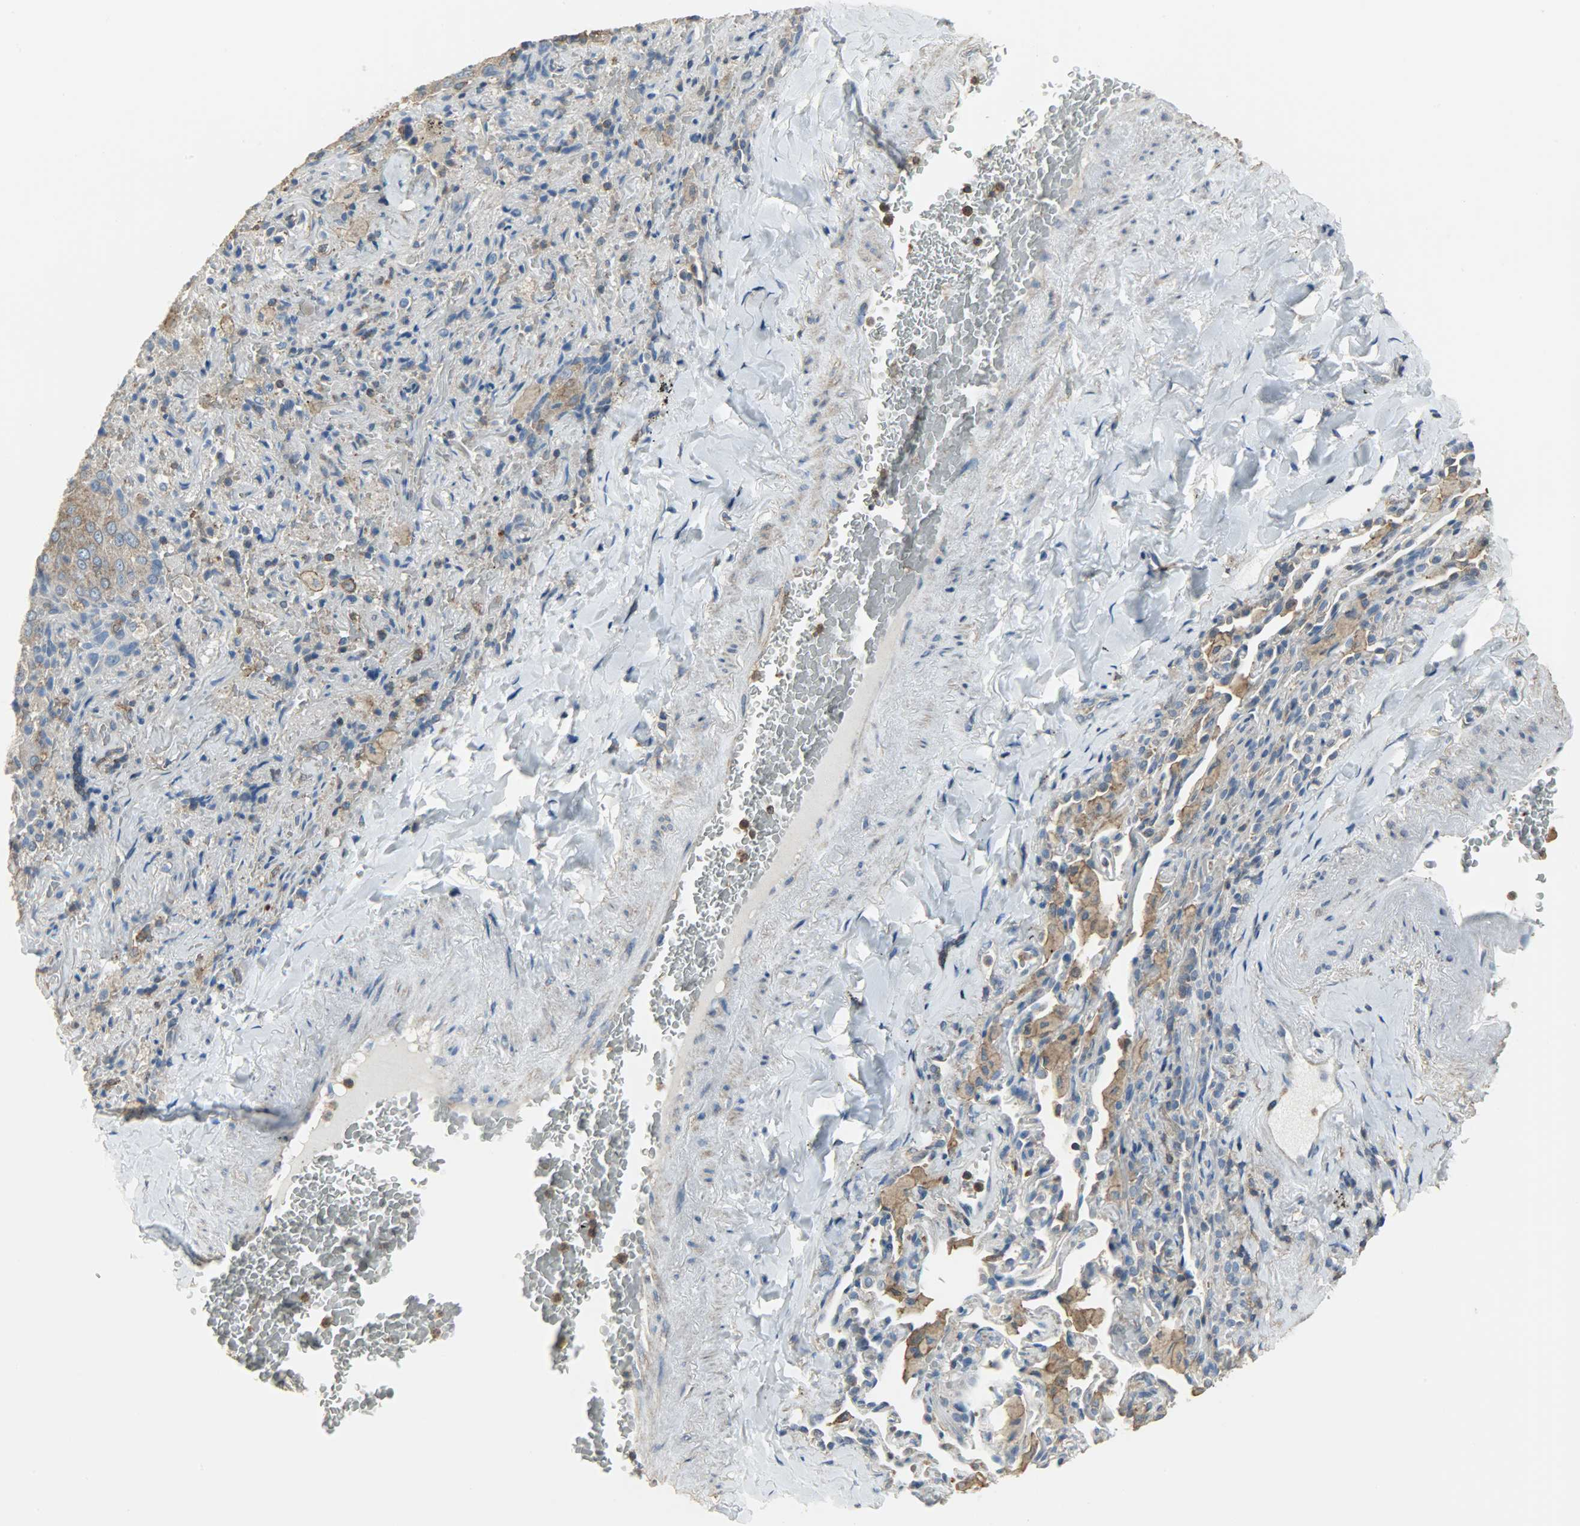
{"staining": {"intensity": "weak", "quantity": ">75%", "location": "cytoplasmic/membranous"}, "tissue": "lung cancer", "cell_type": "Tumor cells", "image_type": "cancer", "snomed": [{"axis": "morphology", "description": "Squamous cell carcinoma, NOS"}, {"axis": "topography", "description": "Lung"}], "caption": "This is a micrograph of IHC staining of lung cancer, which shows weak staining in the cytoplasmic/membranous of tumor cells.", "gene": "DNAJA4", "patient": {"sex": "male", "age": 54}}